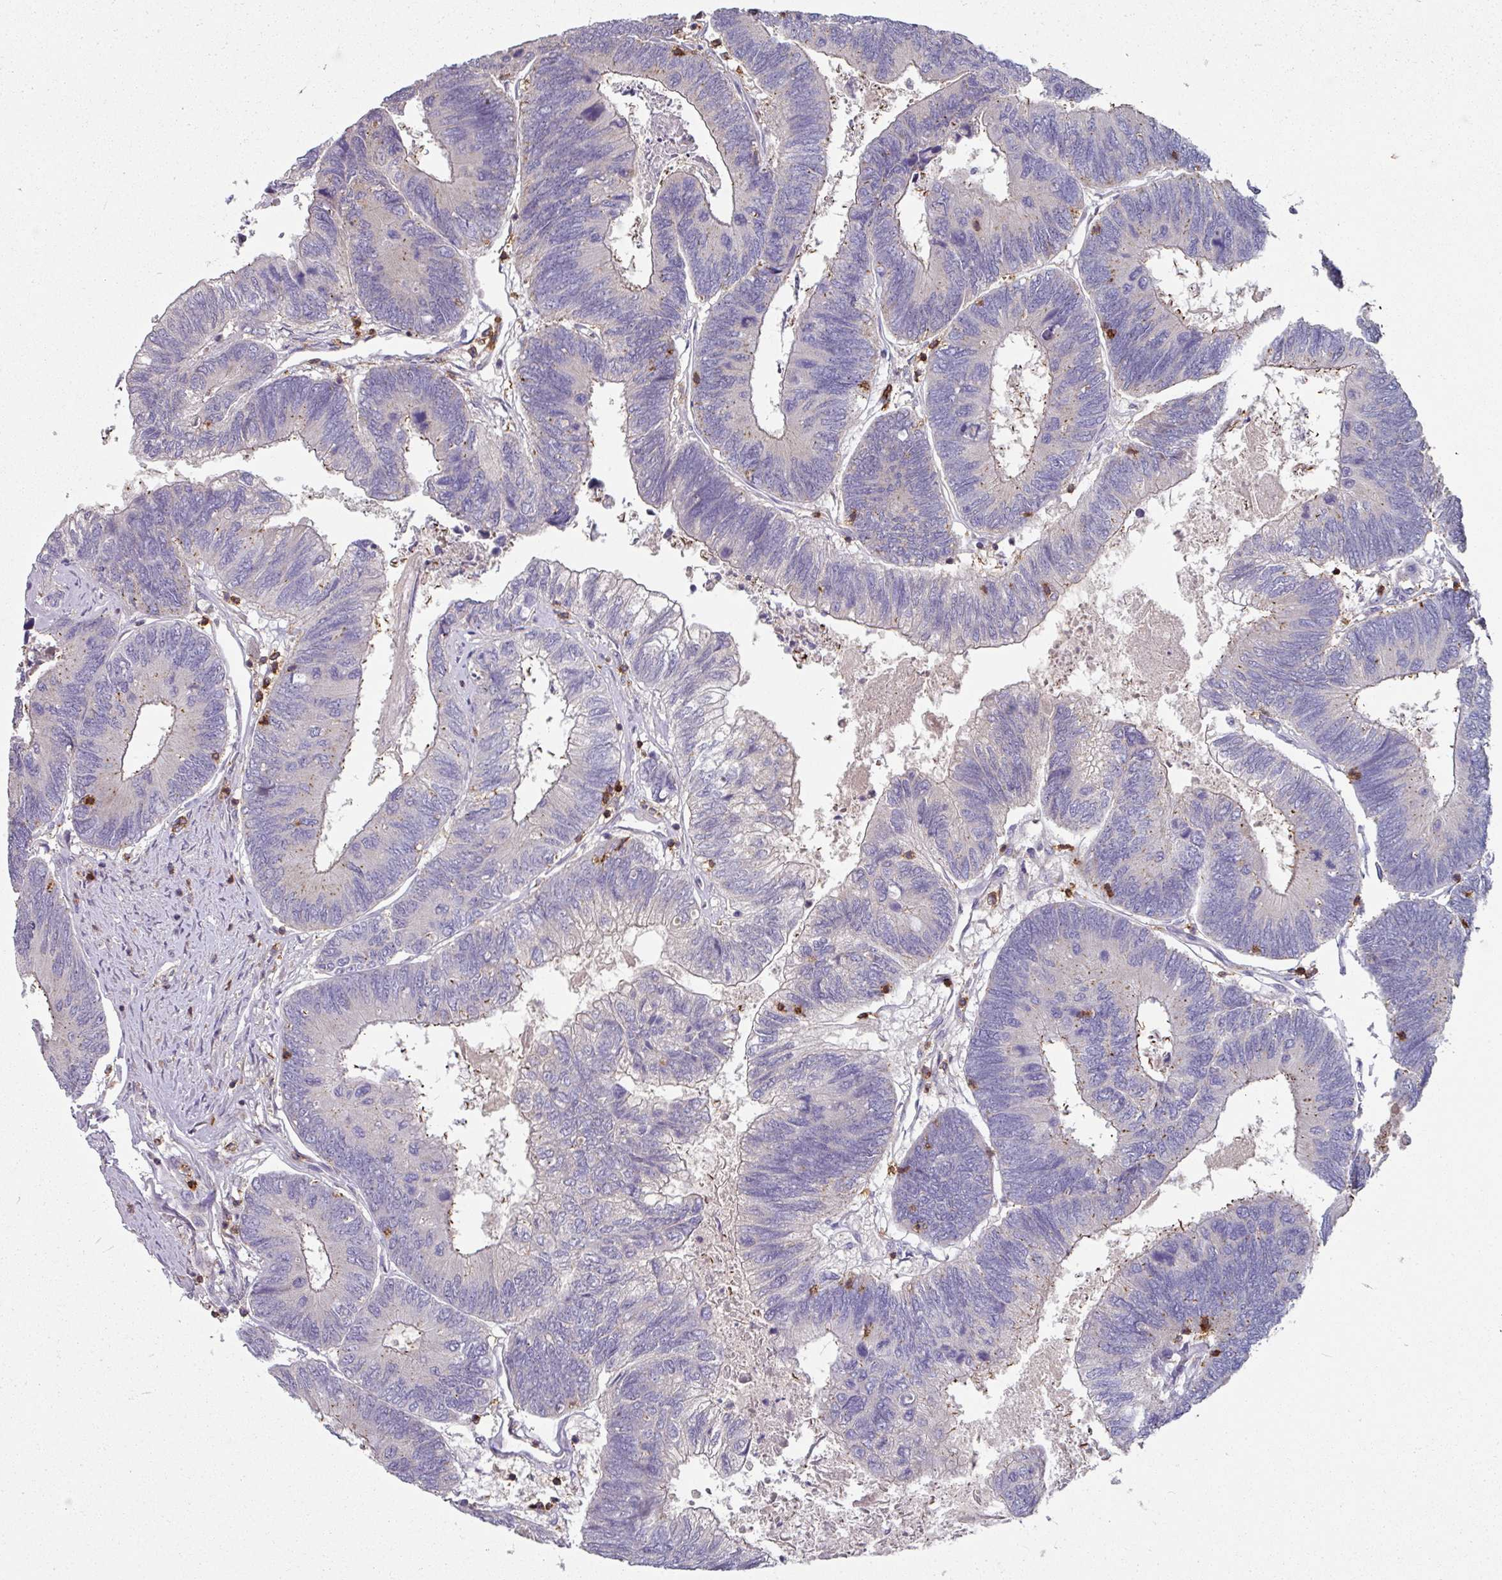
{"staining": {"intensity": "negative", "quantity": "none", "location": "none"}, "tissue": "colorectal cancer", "cell_type": "Tumor cells", "image_type": "cancer", "snomed": [{"axis": "morphology", "description": "Adenocarcinoma, NOS"}, {"axis": "topography", "description": "Colon"}], "caption": "Tumor cells are negative for protein expression in human colorectal cancer (adenocarcinoma).", "gene": "CD3G", "patient": {"sex": "female", "age": 67}}